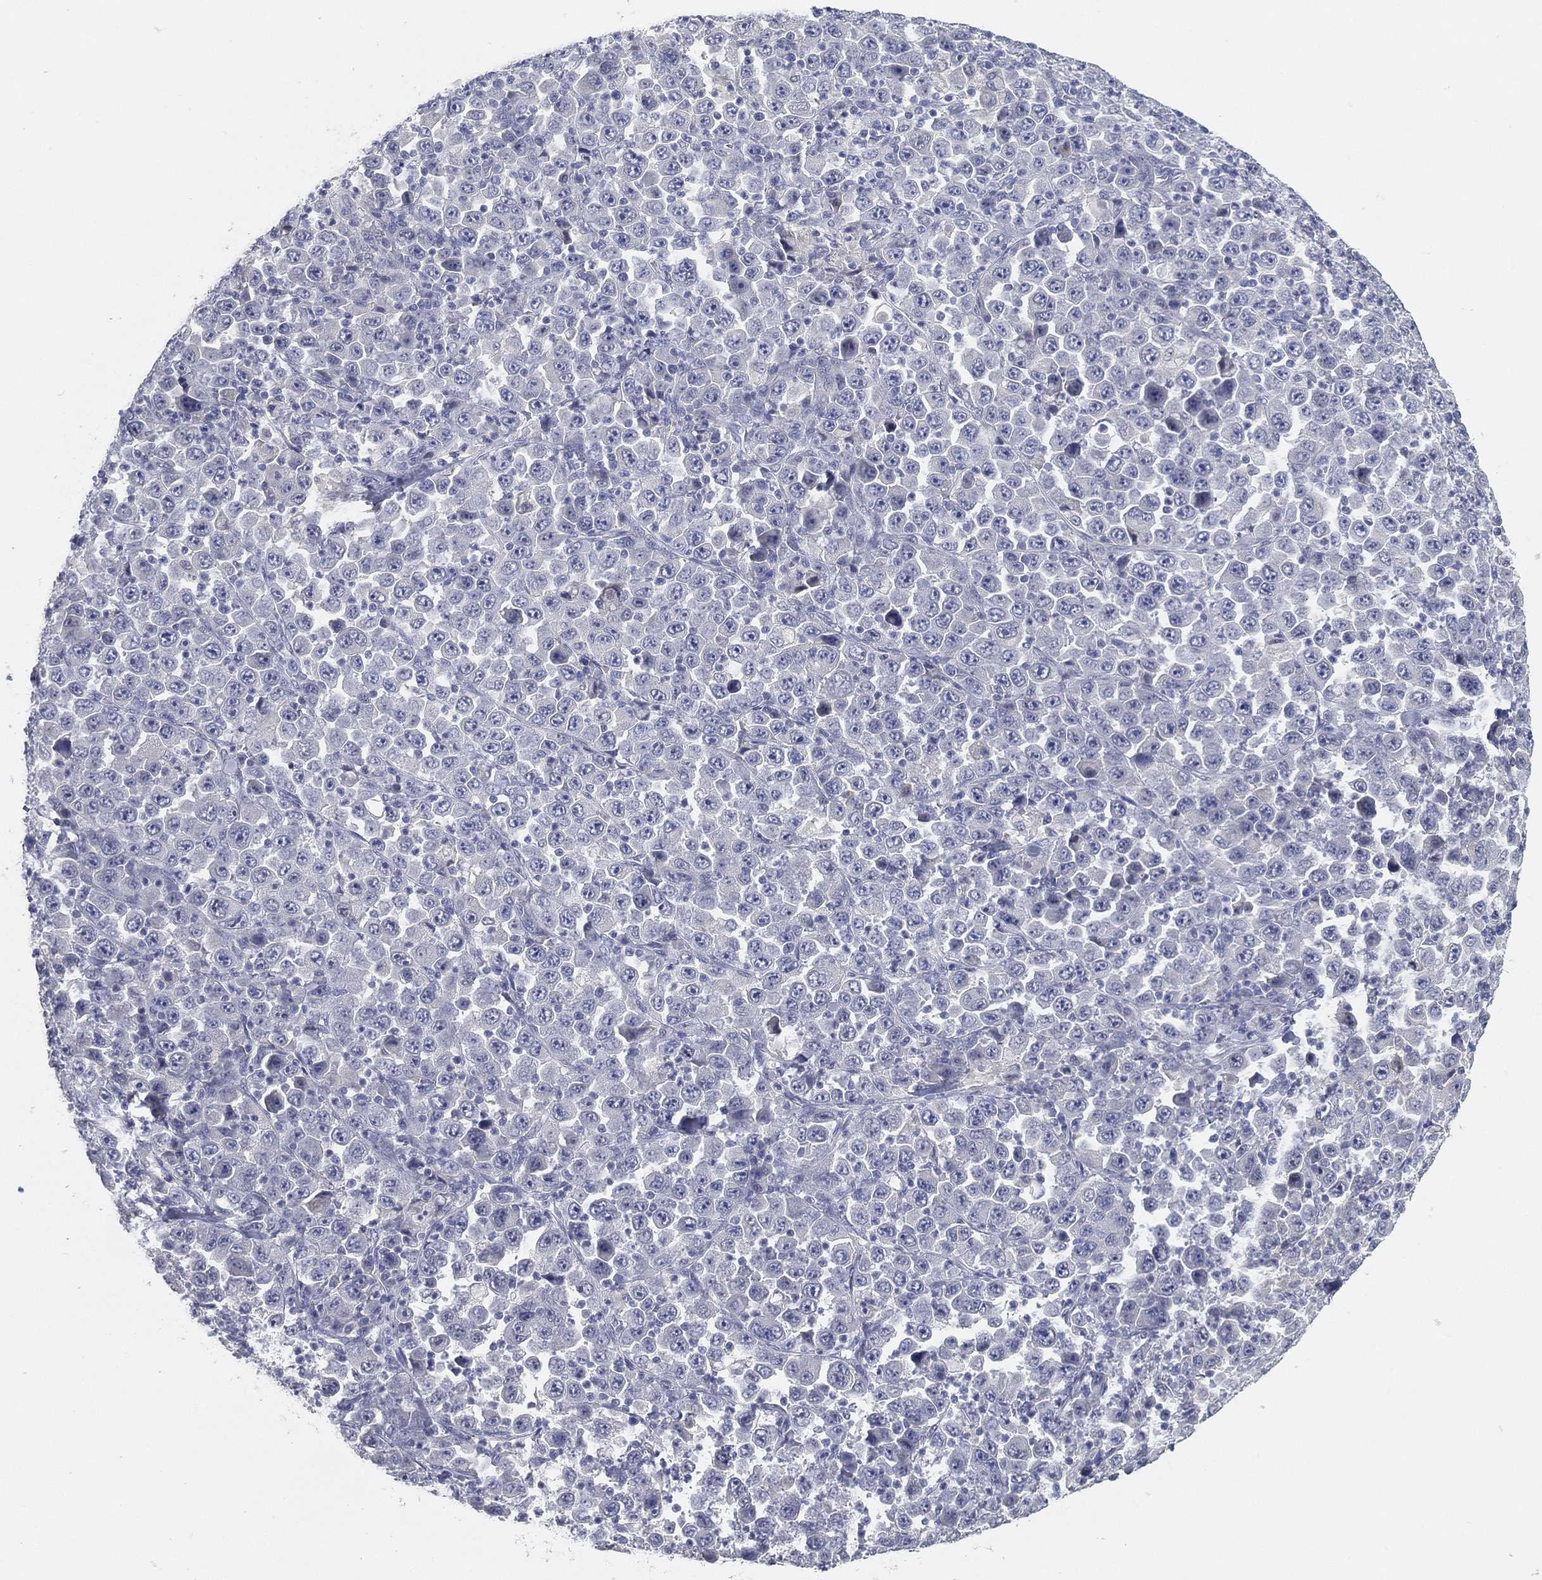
{"staining": {"intensity": "negative", "quantity": "none", "location": "none"}, "tissue": "stomach cancer", "cell_type": "Tumor cells", "image_type": "cancer", "snomed": [{"axis": "morphology", "description": "Normal tissue, NOS"}, {"axis": "morphology", "description": "Adenocarcinoma, NOS"}, {"axis": "topography", "description": "Stomach, upper"}, {"axis": "topography", "description": "Stomach"}], "caption": "High magnification brightfield microscopy of stomach cancer stained with DAB (3,3'-diaminobenzidine) (brown) and counterstained with hematoxylin (blue): tumor cells show no significant staining.", "gene": "GPR61", "patient": {"sex": "male", "age": 59}}